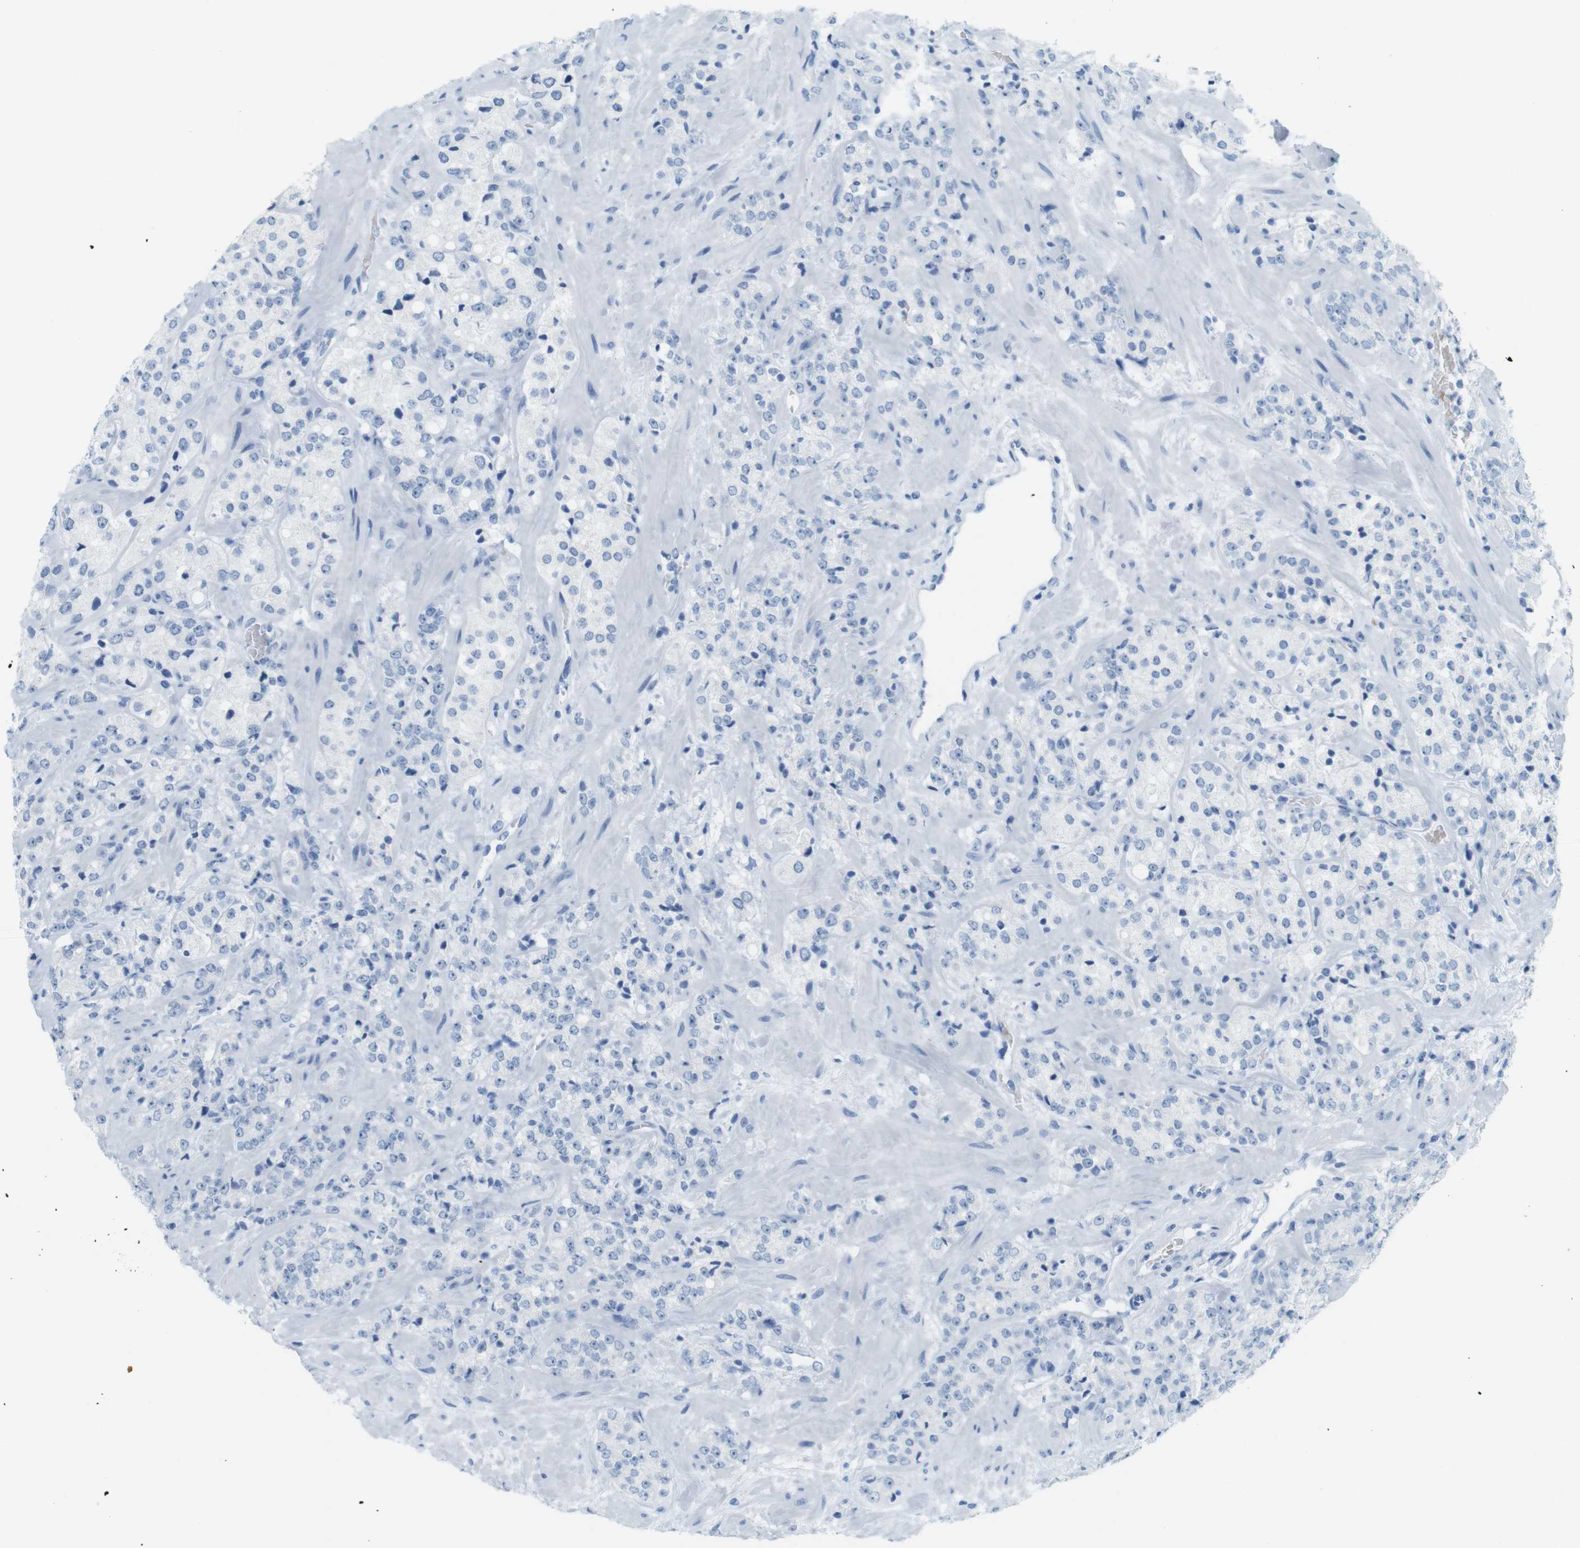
{"staining": {"intensity": "negative", "quantity": "none", "location": "none"}, "tissue": "prostate cancer", "cell_type": "Tumor cells", "image_type": "cancer", "snomed": [{"axis": "morphology", "description": "Adenocarcinoma, High grade"}, {"axis": "topography", "description": "Prostate"}], "caption": "Prostate high-grade adenocarcinoma was stained to show a protein in brown. There is no significant positivity in tumor cells. The staining was performed using DAB (3,3'-diaminobenzidine) to visualize the protein expression in brown, while the nuclei were stained in blue with hematoxylin (Magnification: 20x).", "gene": "TNNT2", "patient": {"sex": "male", "age": 64}}